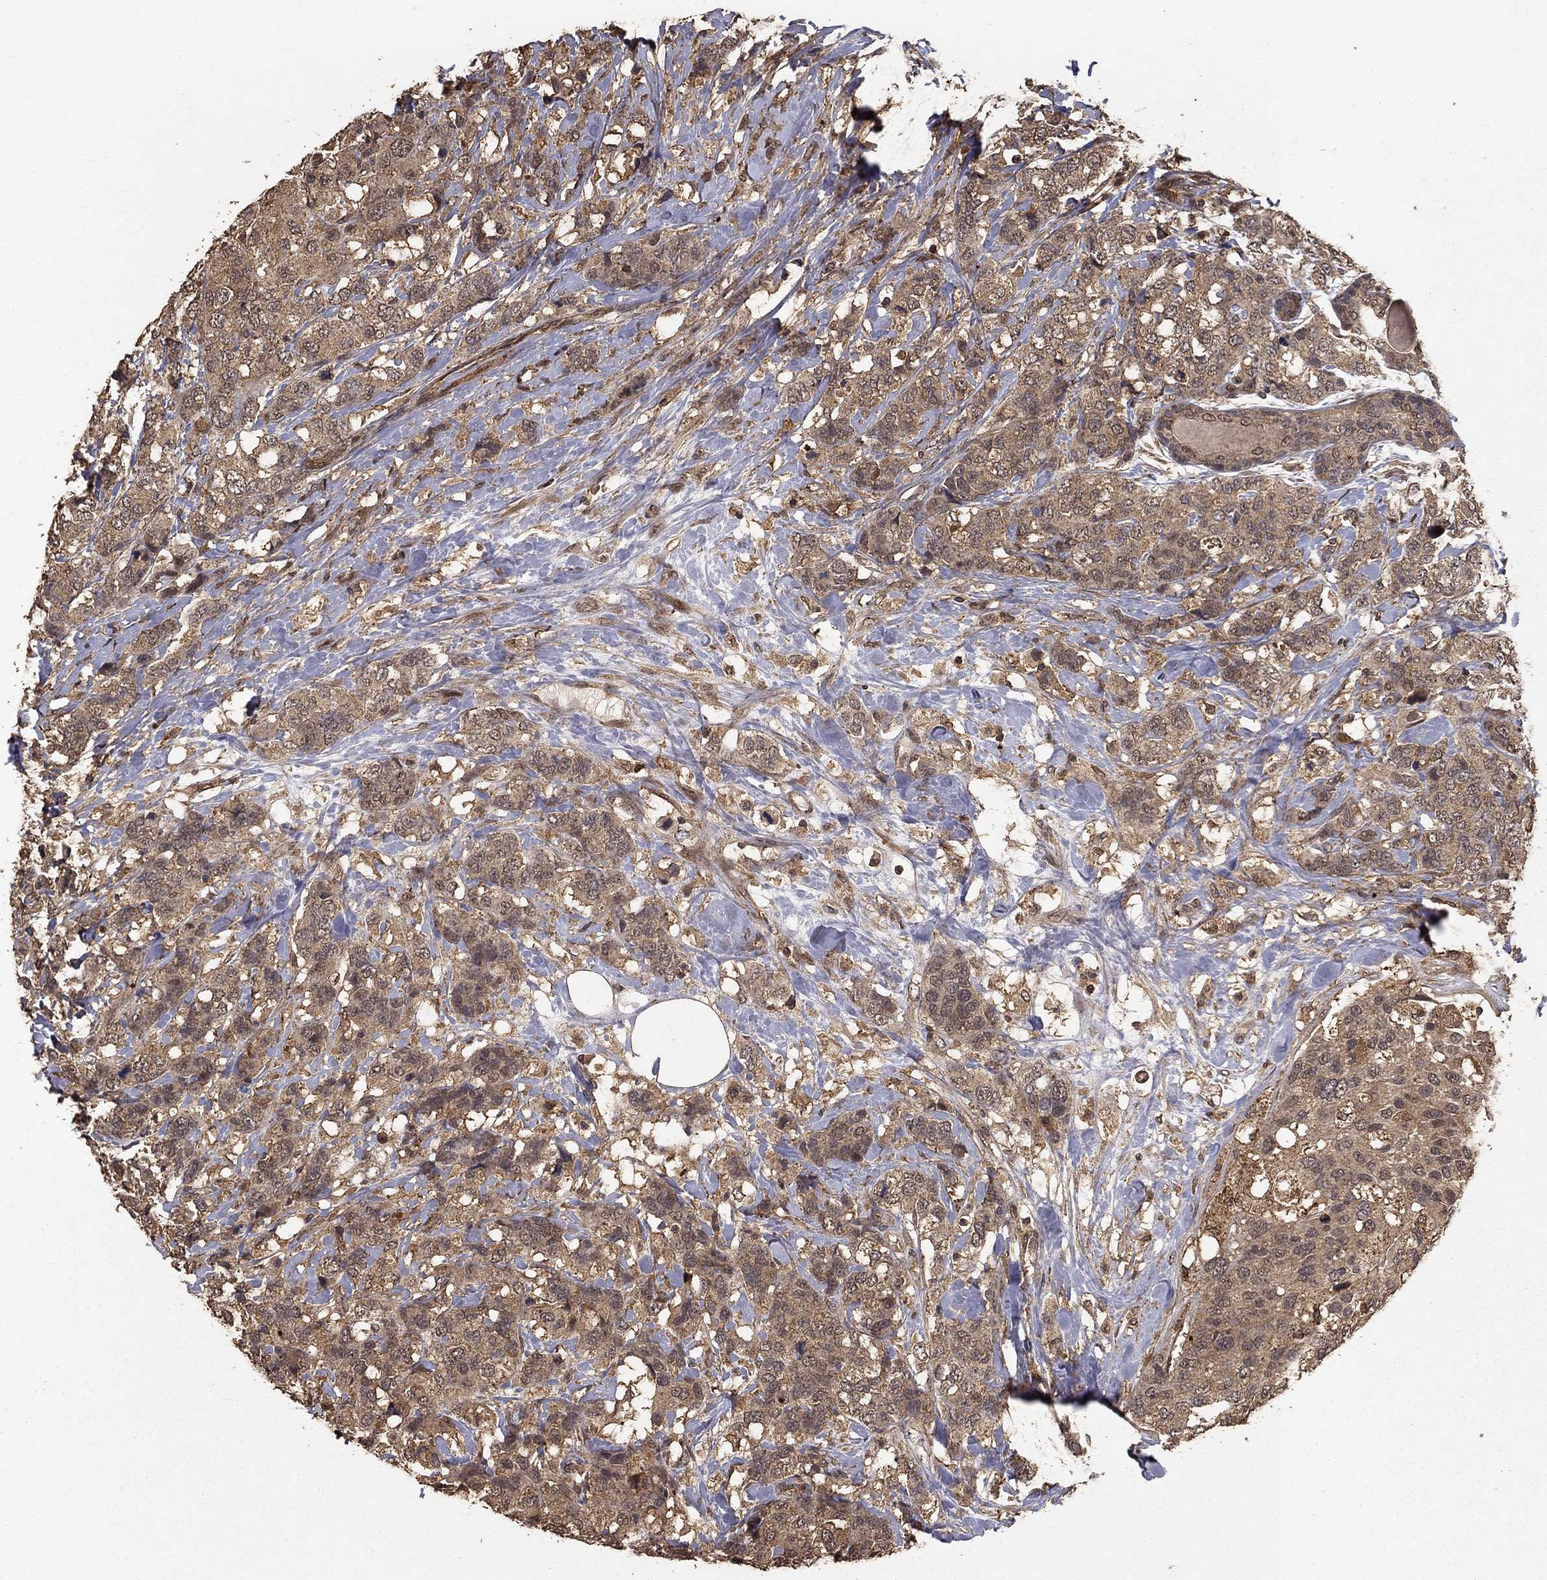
{"staining": {"intensity": "moderate", "quantity": ">75%", "location": "cytoplasmic/membranous"}, "tissue": "breast cancer", "cell_type": "Tumor cells", "image_type": "cancer", "snomed": [{"axis": "morphology", "description": "Lobular carcinoma"}, {"axis": "topography", "description": "Breast"}], "caption": "This is a micrograph of immunohistochemistry (IHC) staining of breast lobular carcinoma, which shows moderate staining in the cytoplasmic/membranous of tumor cells.", "gene": "PRDM1", "patient": {"sex": "female", "age": 59}}